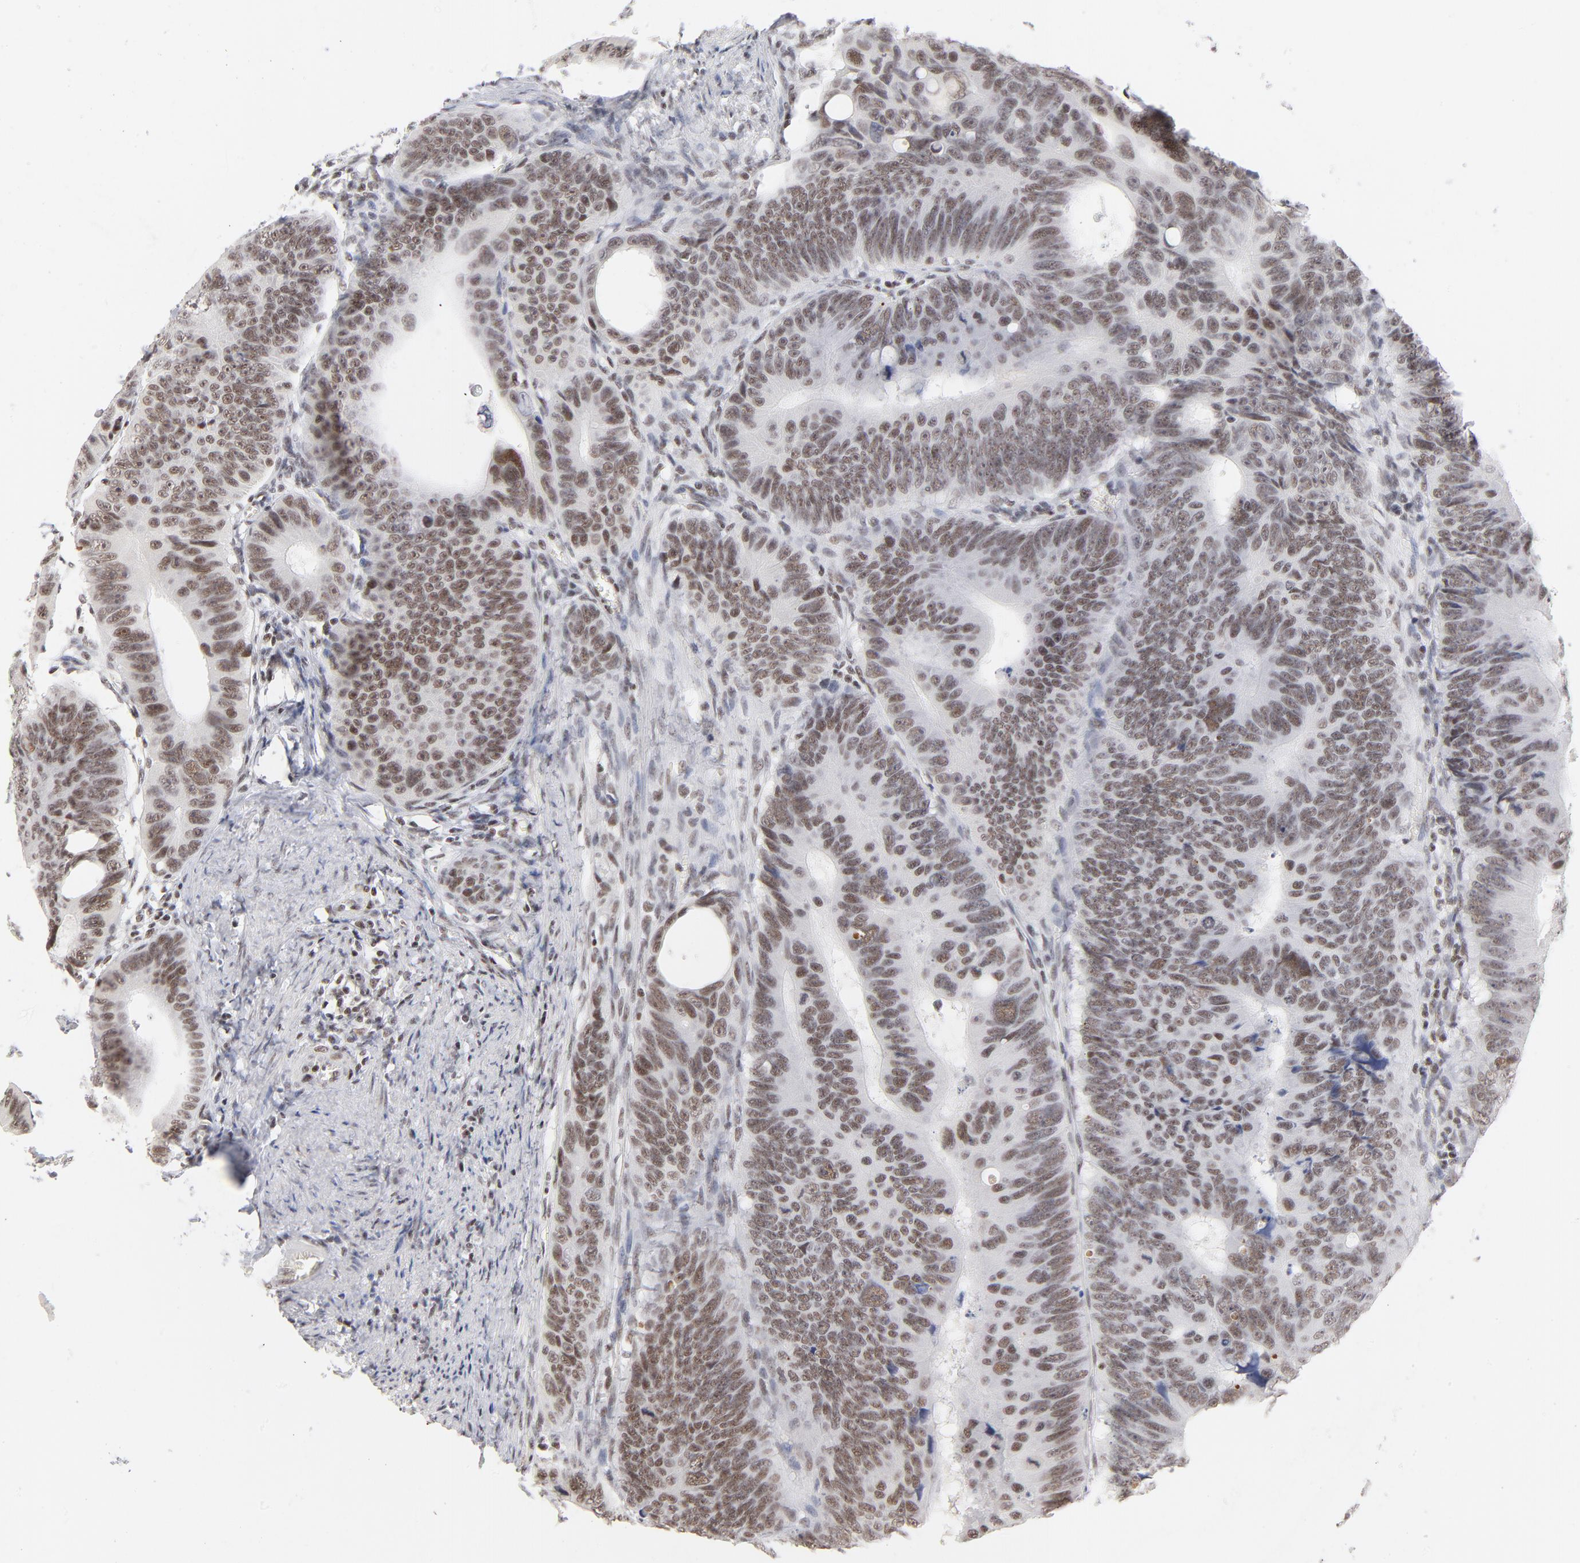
{"staining": {"intensity": "weak", "quantity": ">75%", "location": "nuclear"}, "tissue": "colorectal cancer", "cell_type": "Tumor cells", "image_type": "cancer", "snomed": [{"axis": "morphology", "description": "Adenocarcinoma, NOS"}, {"axis": "topography", "description": "Colon"}], "caption": "Weak nuclear protein expression is seen in about >75% of tumor cells in colorectal adenocarcinoma.", "gene": "ZNF143", "patient": {"sex": "female", "age": 55}}